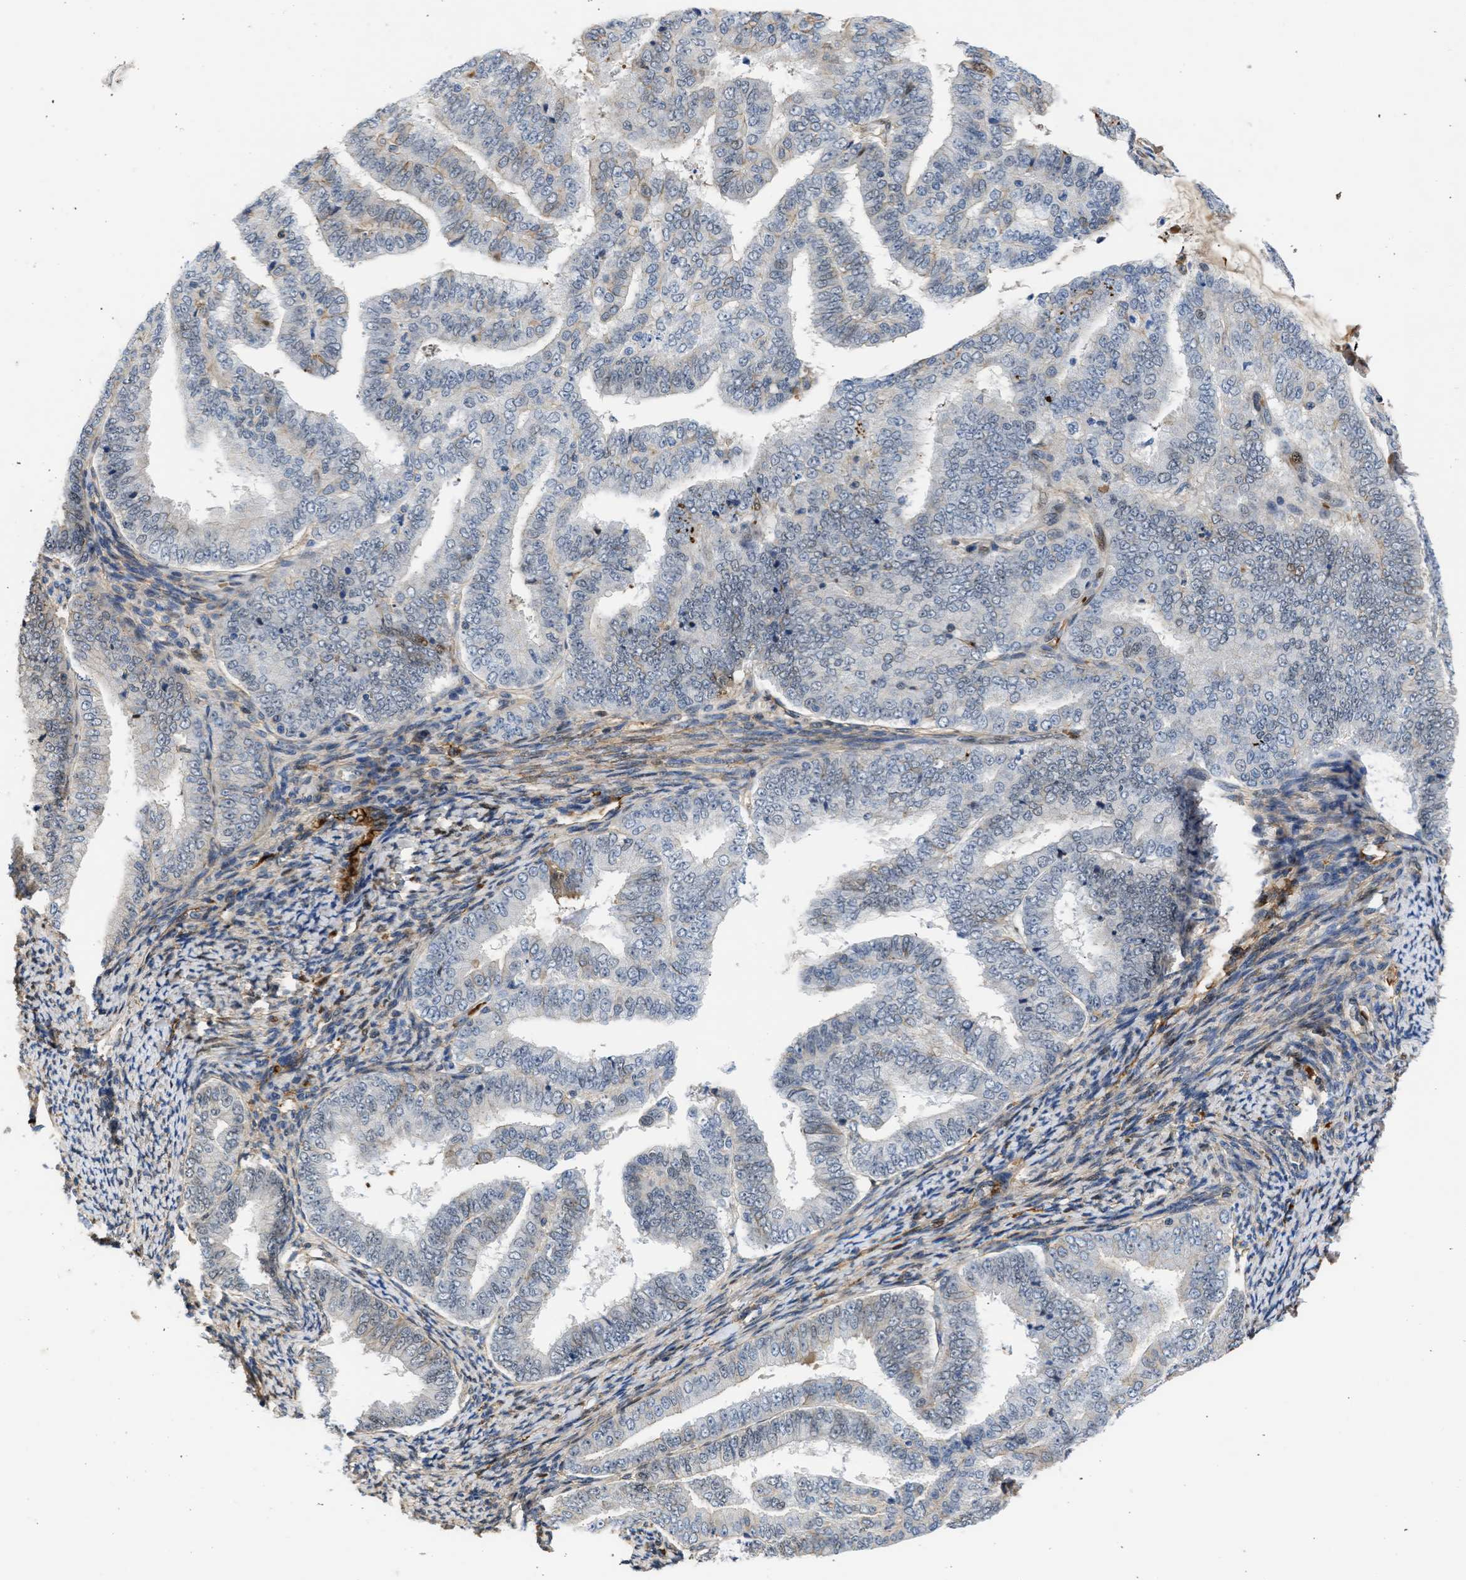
{"staining": {"intensity": "weak", "quantity": "<25%", "location": "cytoplasmic/membranous"}, "tissue": "endometrial cancer", "cell_type": "Tumor cells", "image_type": "cancer", "snomed": [{"axis": "morphology", "description": "Adenocarcinoma, NOS"}, {"axis": "topography", "description": "Endometrium"}], "caption": "Tumor cells are negative for brown protein staining in adenocarcinoma (endometrial).", "gene": "MAS1L", "patient": {"sex": "female", "age": 63}}